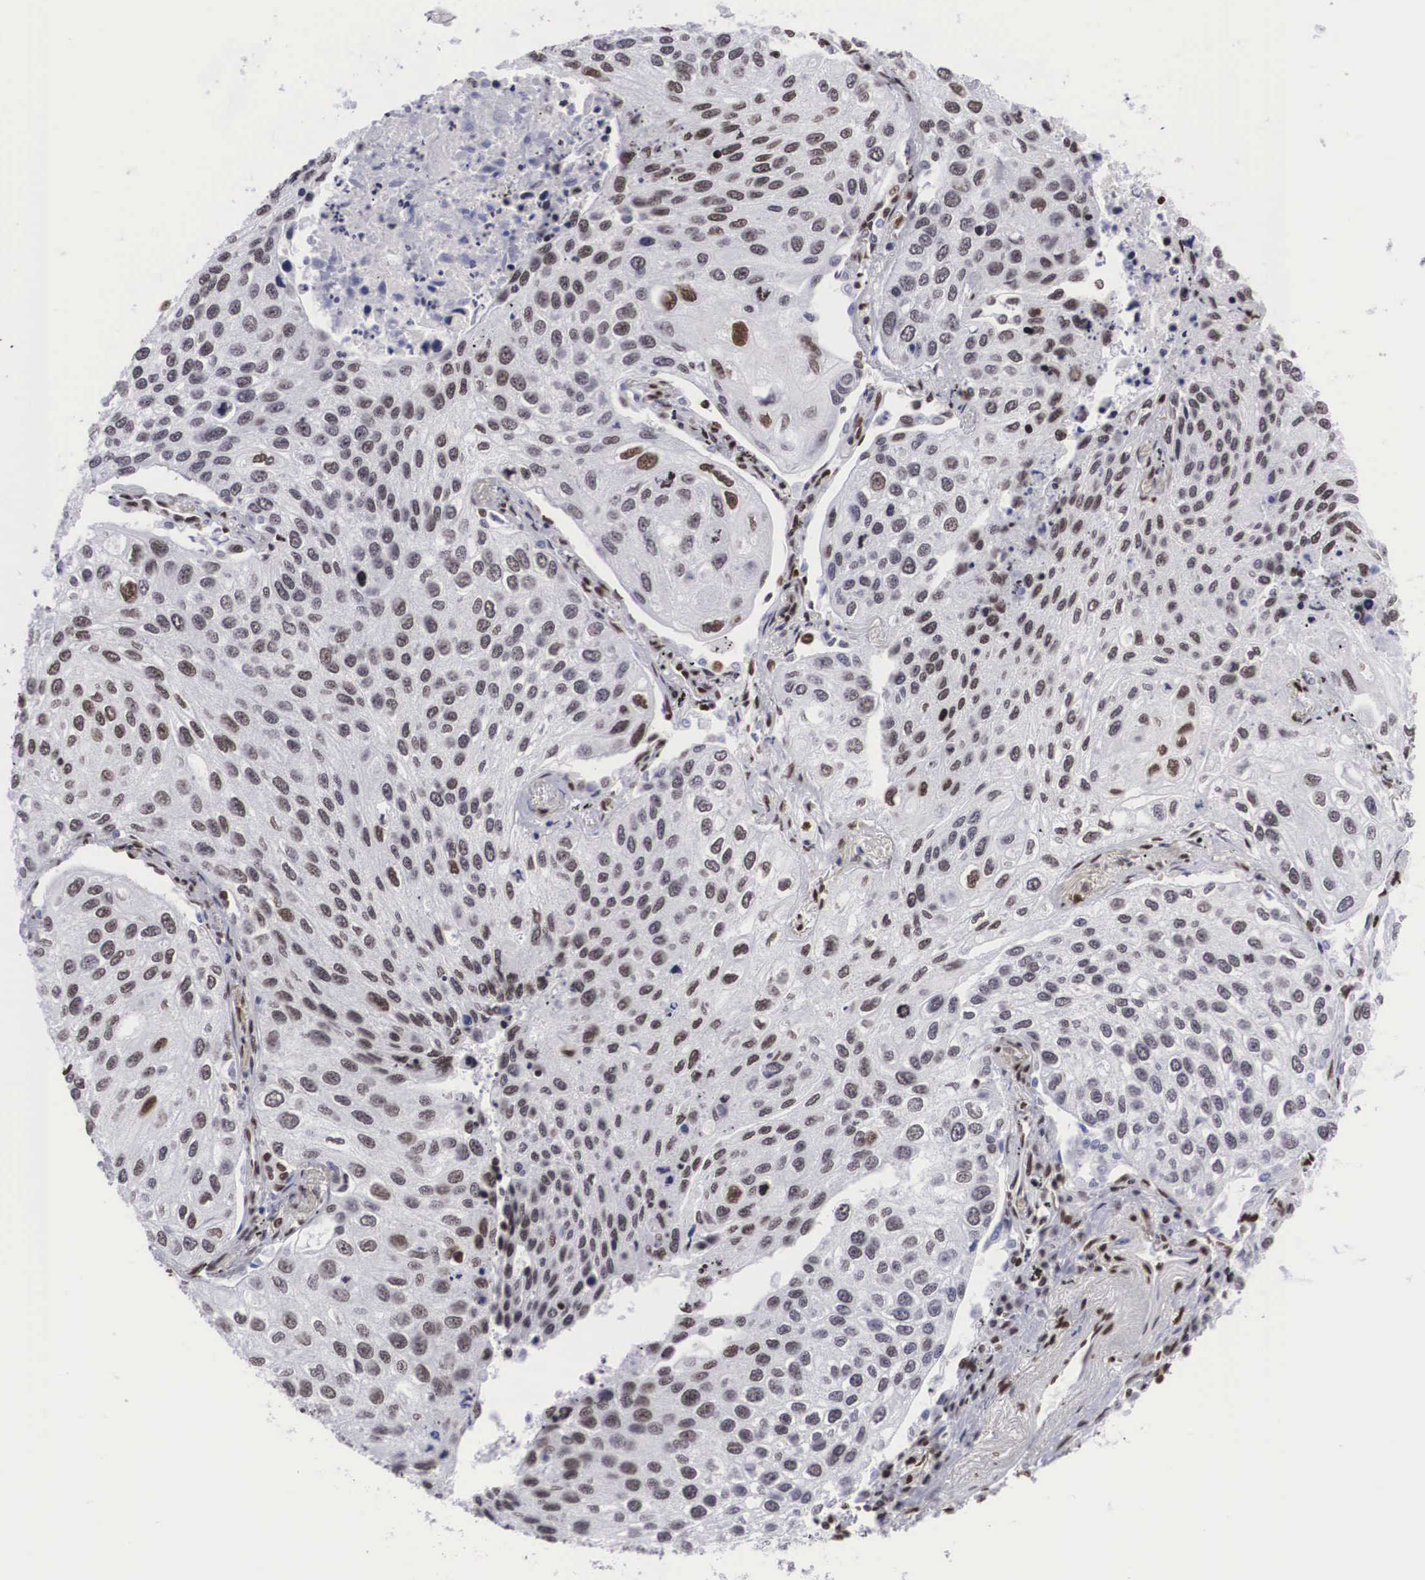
{"staining": {"intensity": "moderate", "quantity": ">75%", "location": "nuclear"}, "tissue": "lung cancer", "cell_type": "Tumor cells", "image_type": "cancer", "snomed": [{"axis": "morphology", "description": "Squamous cell carcinoma, NOS"}, {"axis": "topography", "description": "Lung"}], "caption": "This micrograph reveals lung squamous cell carcinoma stained with immunohistochemistry (IHC) to label a protein in brown. The nuclear of tumor cells show moderate positivity for the protein. Nuclei are counter-stained blue.", "gene": "MECP2", "patient": {"sex": "male", "age": 75}}